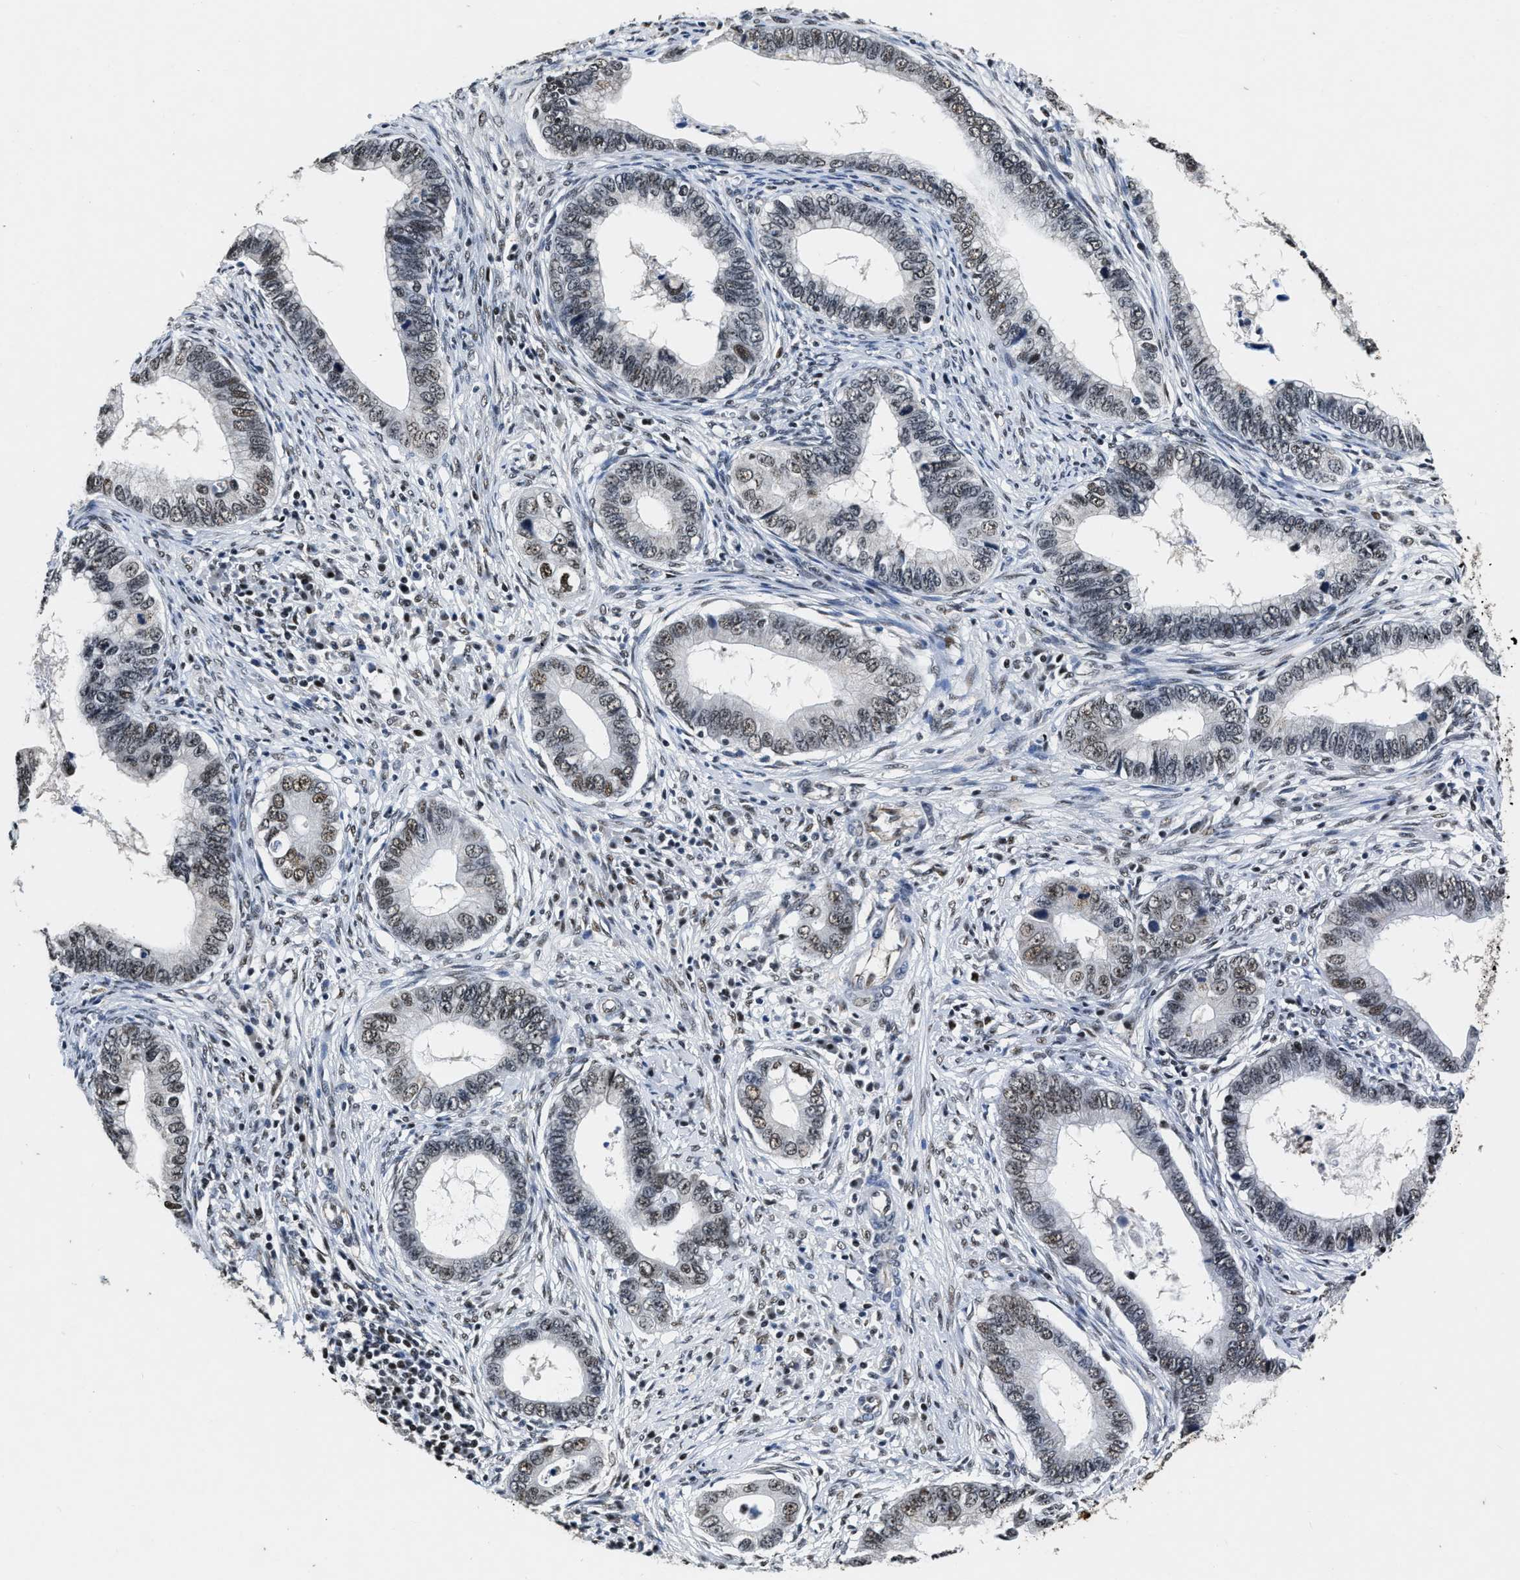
{"staining": {"intensity": "weak", "quantity": ">75%", "location": "nuclear"}, "tissue": "cervical cancer", "cell_type": "Tumor cells", "image_type": "cancer", "snomed": [{"axis": "morphology", "description": "Adenocarcinoma, NOS"}, {"axis": "topography", "description": "Cervix"}], "caption": "Weak nuclear protein expression is present in approximately >75% of tumor cells in cervical cancer.", "gene": "CCNE1", "patient": {"sex": "female", "age": 44}}